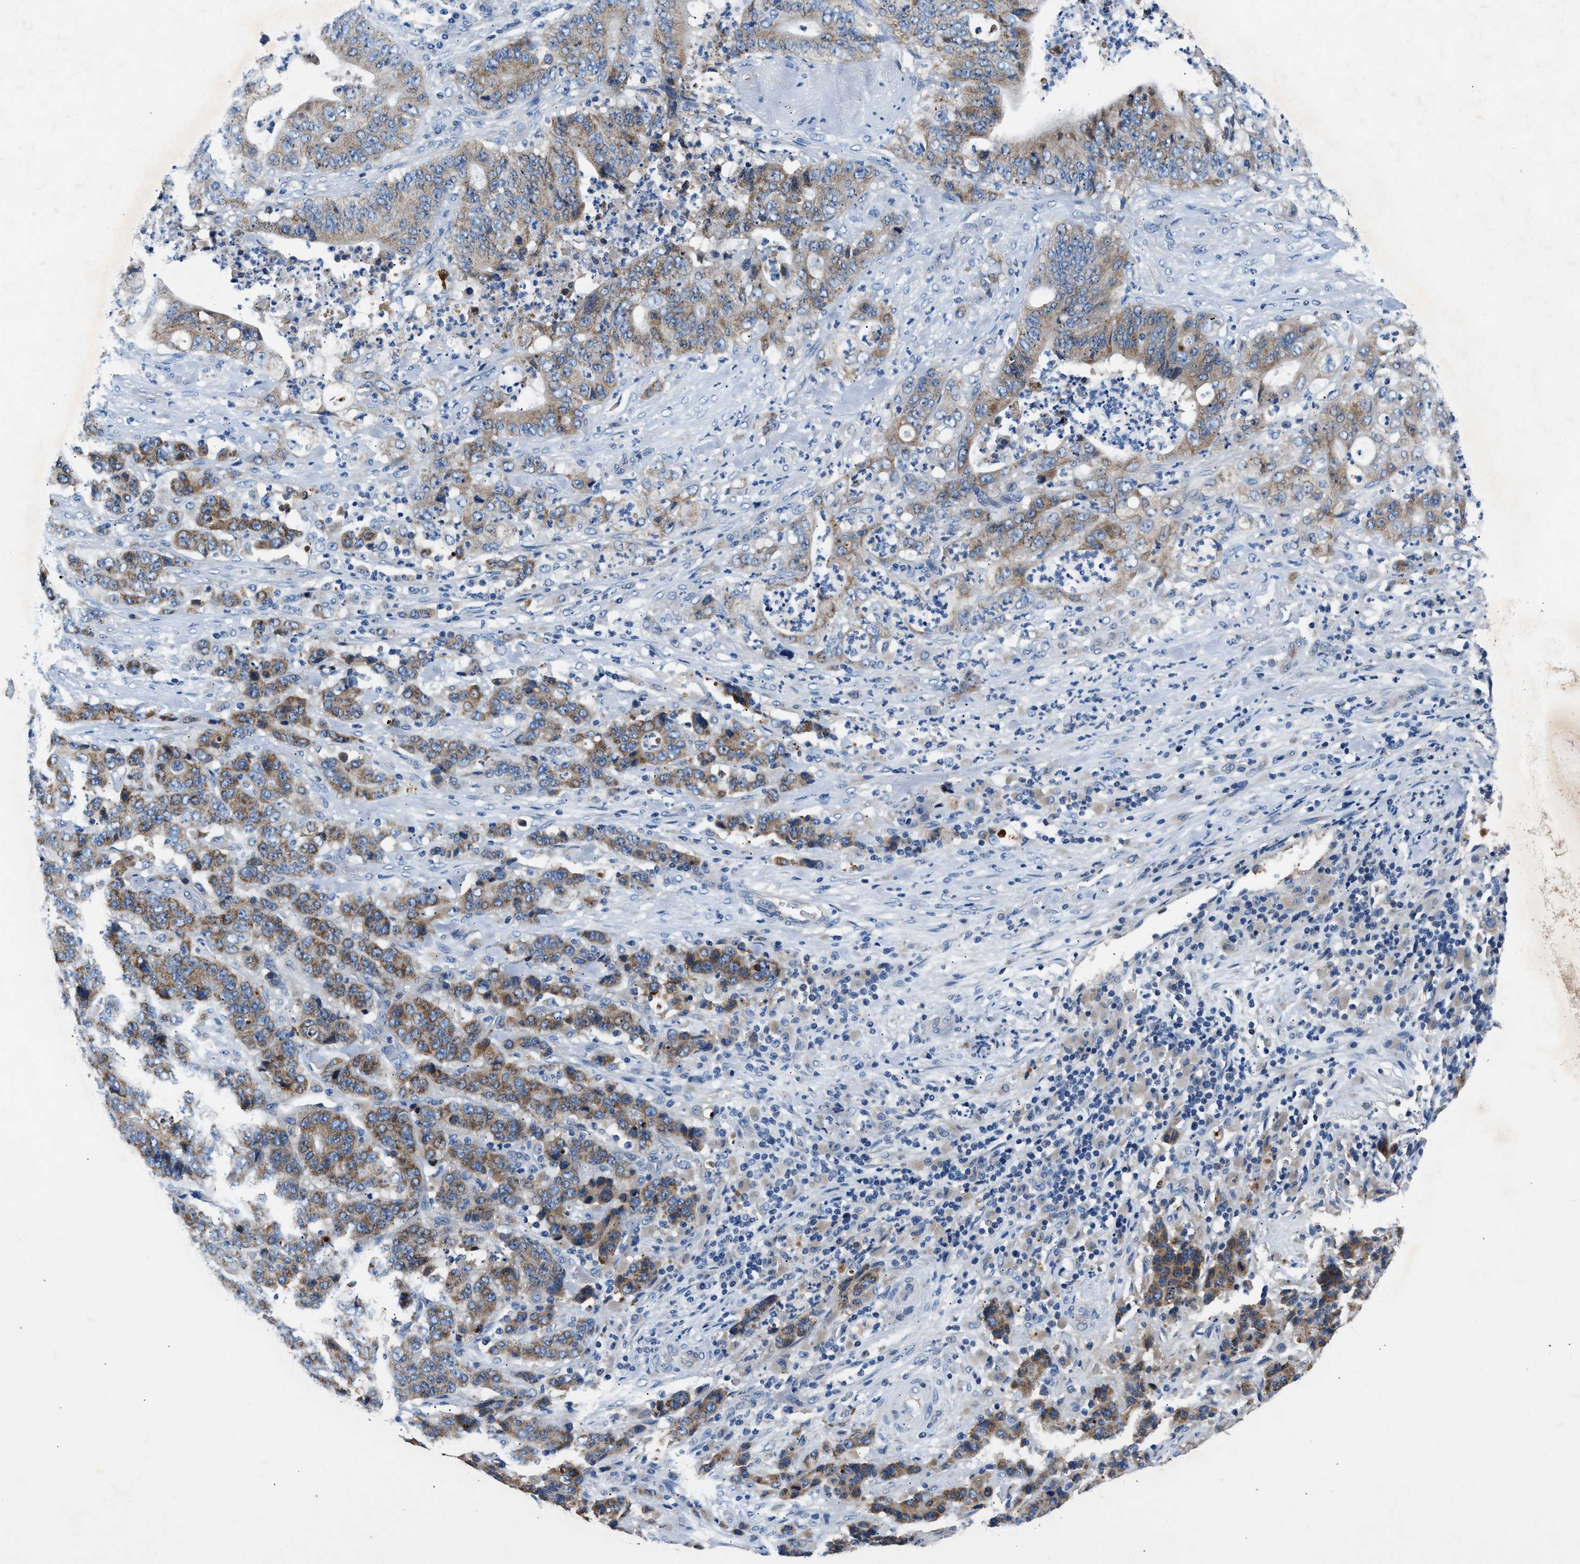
{"staining": {"intensity": "moderate", "quantity": ">75%", "location": "cytoplasmic/membranous"}, "tissue": "stomach cancer", "cell_type": "Tumor cells", "image_type": "cancer", "snomed": [{"axis": "morphology", "description": "Adenocarcinoma, NOS"}, {"axis": "topography", "description": "Stomach"}], "caption": "This is a histology image of IHC staining of stomach cancer, which shows moderate staining in the cytoplasmic/membranous of tumor cells.", "gene": "TUT7", "patient": {"sex": "female", "age": 73}}